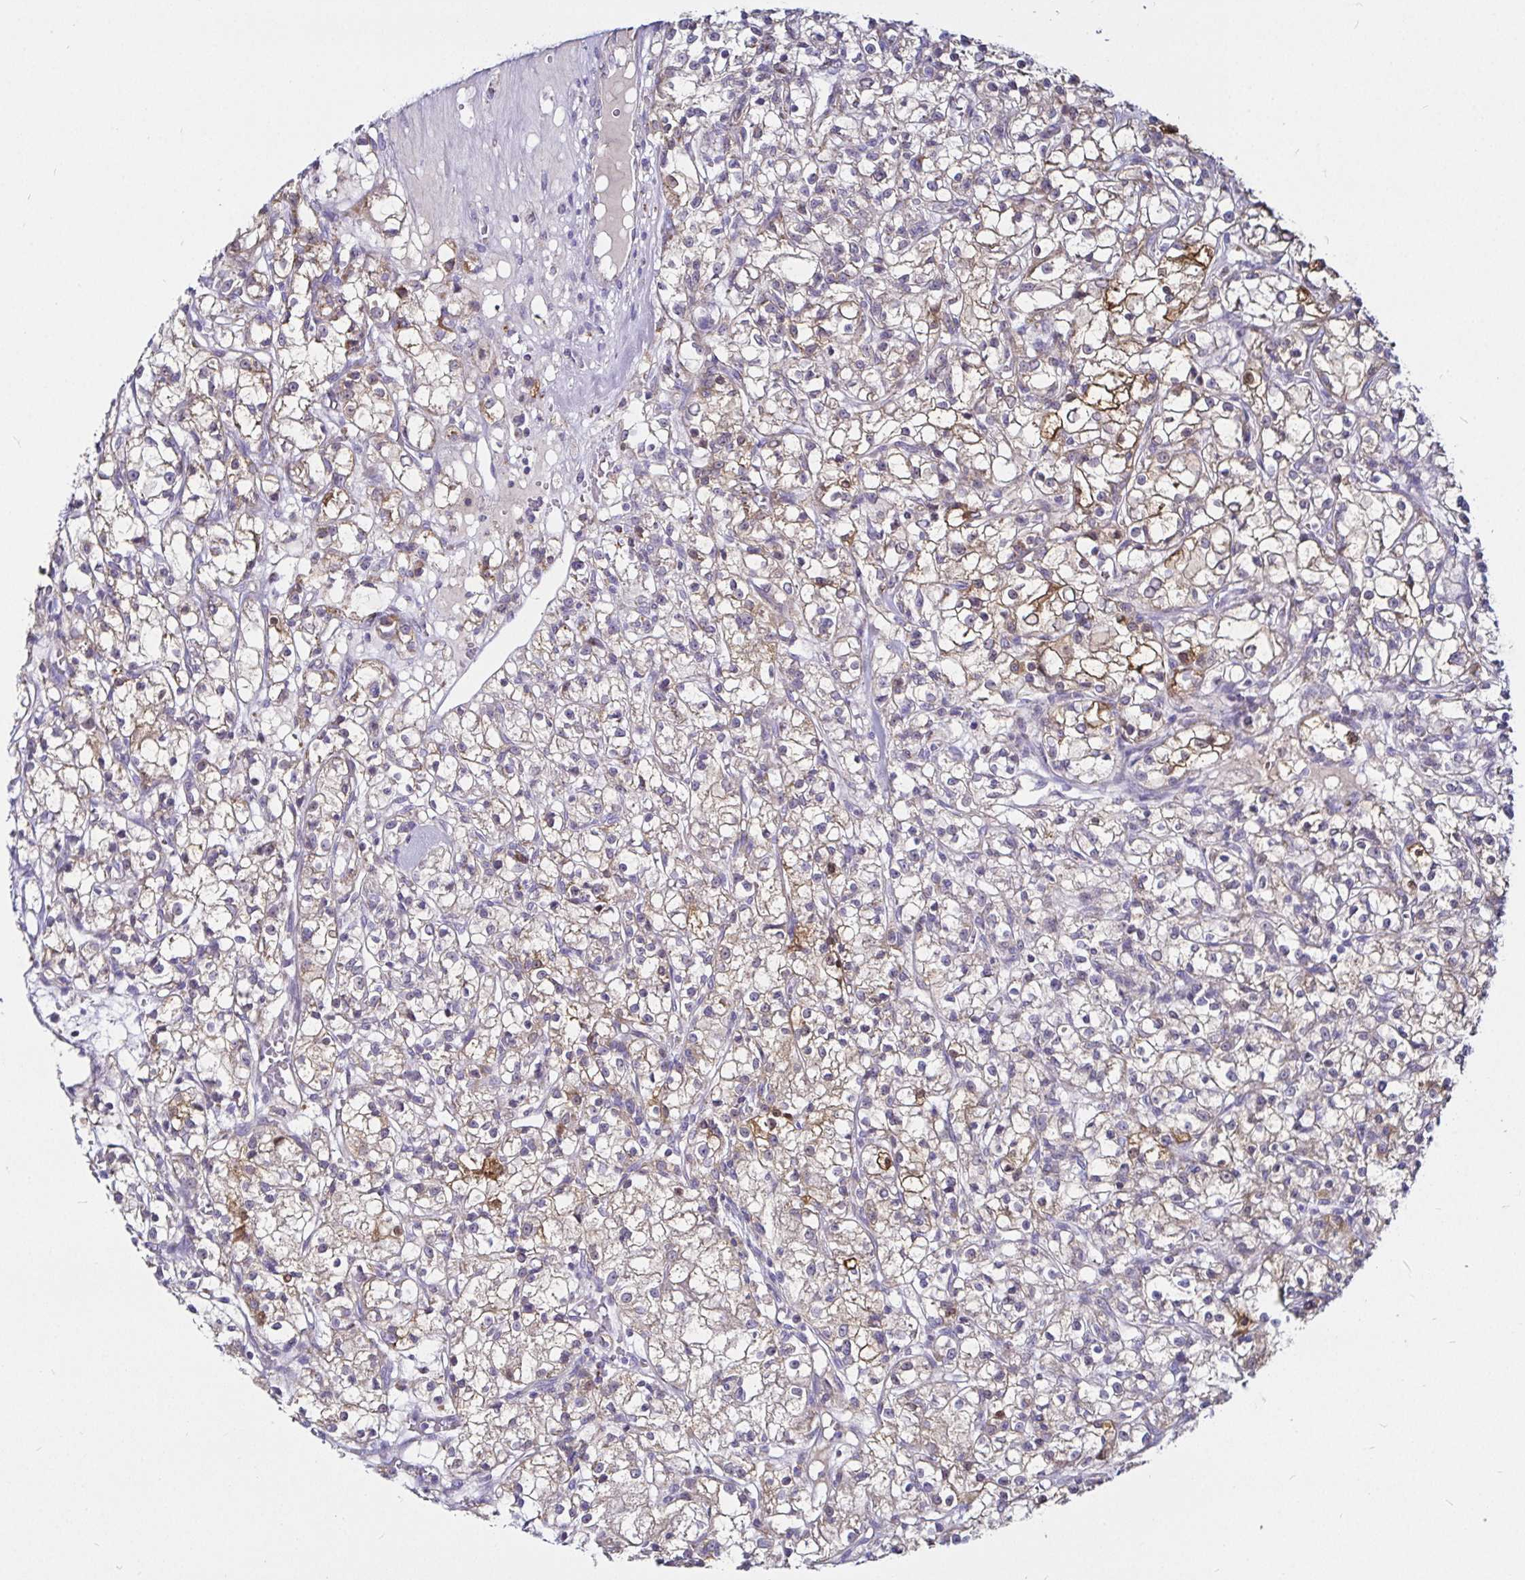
{"staining": {"intensity": "moderate", "quantity": "<25%", "location": "cytoplasmic/membranous"}, "tissue": "renal cancer", "cell_type": "Tumor cells", "image_type": "cancer", "snomed": [{"axis": "morphology", "description": "Adenocarcinoma, NOS"}, {"axis": "topography", "description": "Kidney"}], "caption": "Brown immunohistochemical staining in renal cancer (adenocarcinoma) shows moderate cytoplasmic/membranous positivity in approximately <25% of tumor cells. Nuclei are stained in blue.", "gene": "PGAM2", "patient": {"sex": "female", "age": 59}}